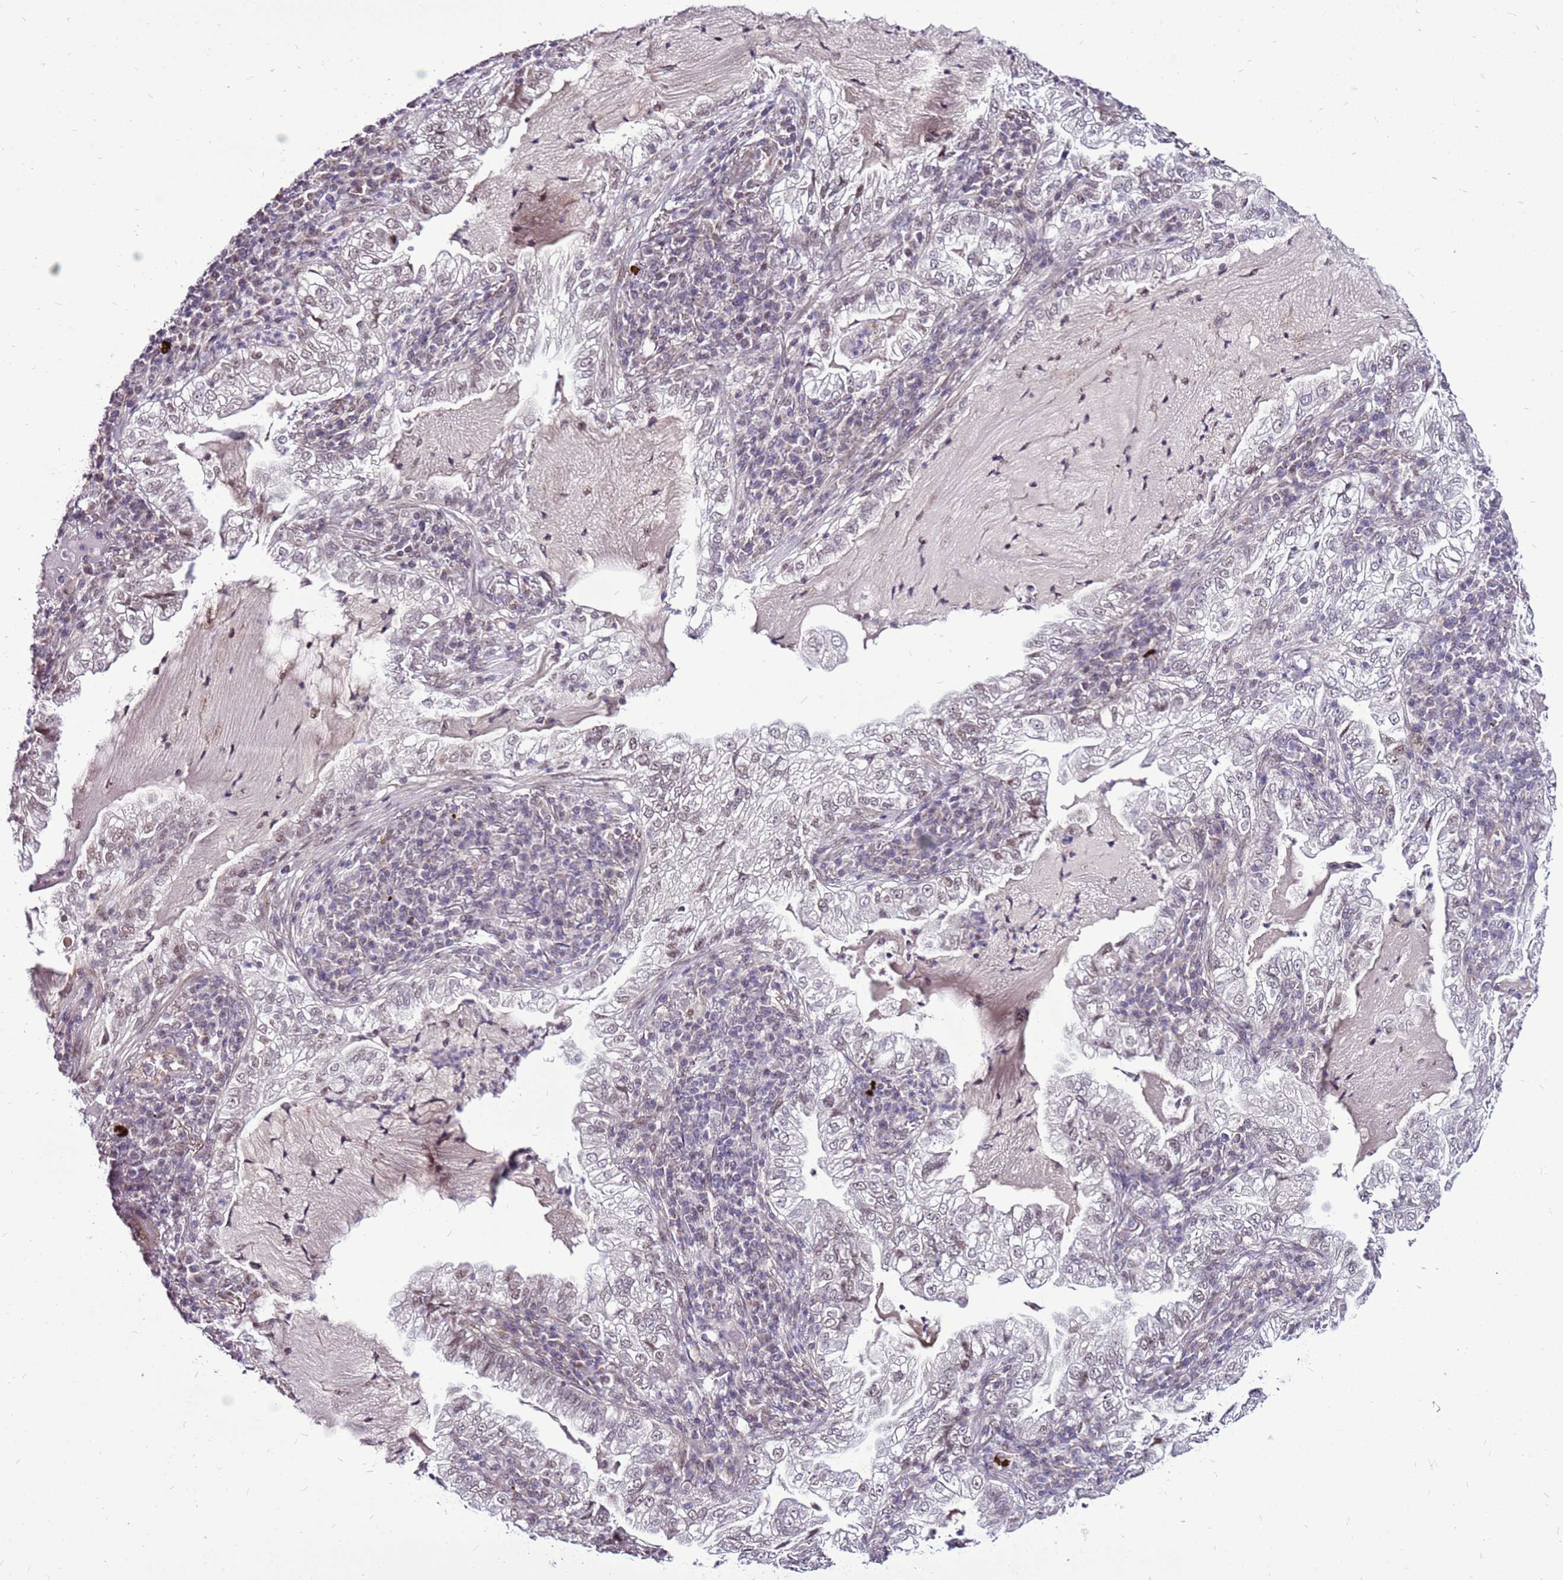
{"staining": {"intensity": "weak", "quantity": "<25%", "location": "nuclear"}, "tissue": "lung cancer", "cell_type": "Tumor cells", "image_type": "cancer", "snomed": [{"axis": "morphology", "description": "Adenocarcinoma, NOS"}, {"axis": "topography", "description": "Lung"}], "caption": "Lung adenocarcinoma was stained to show a protein in brown. There is no significant positivity in tumor cells.", "gene": "CCDC166", "patient": {"sex": "female", "age": 73}}